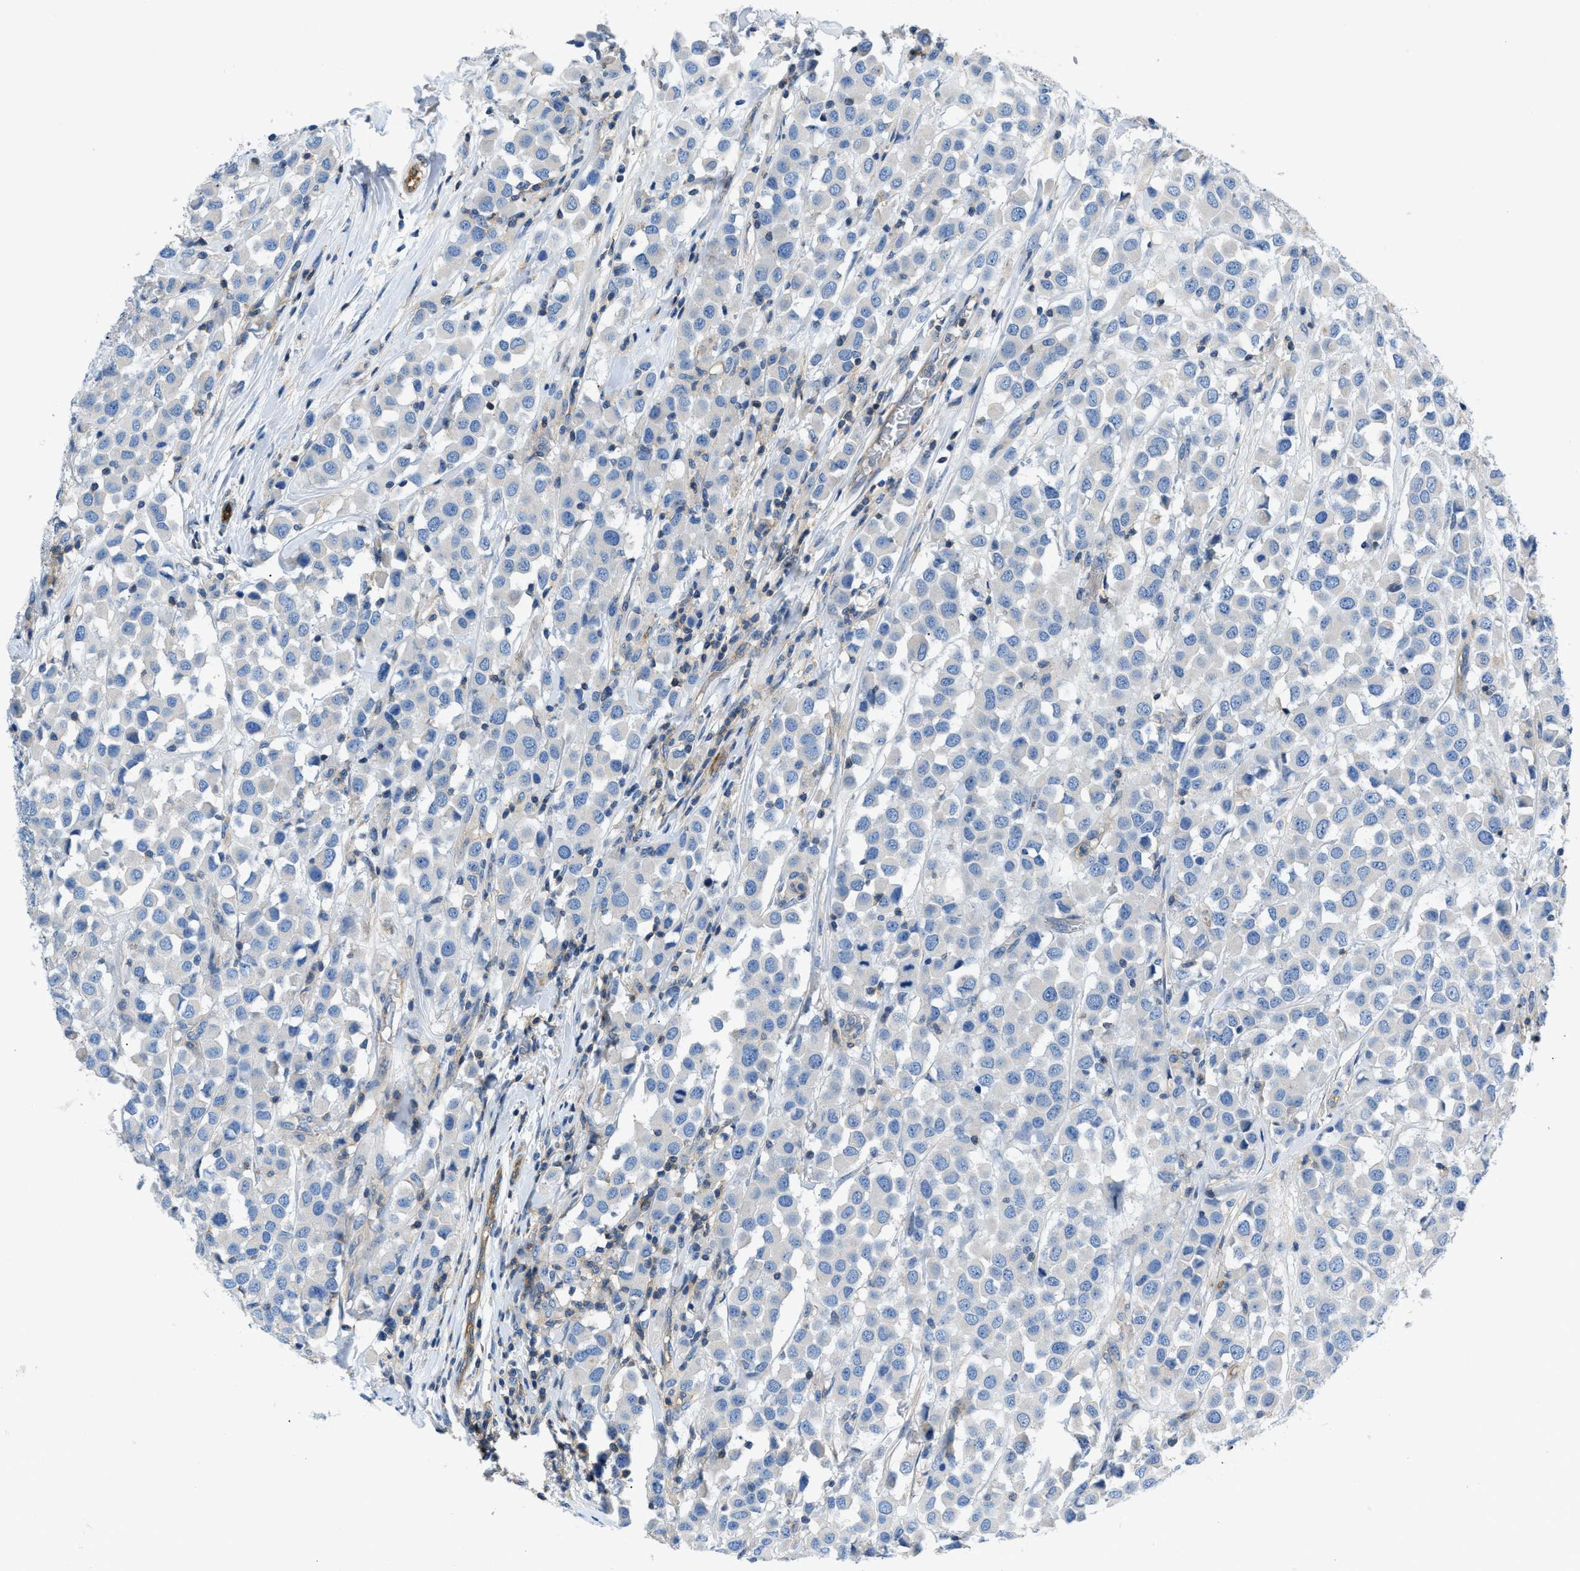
{"staining": {"intensity": "negative", "quantity": "none", "location": "none"}, "tissue": "breast cancer", "cell_type": "Tumor cells", "image_type": "cancer", "snomed": [{"axis": "morphology", "description": "Duct carcinoma"}, {"axis": "topography", "description": "Breast"}], "caption": "Immunohistochemistry (IHC) of human breast cancer (intraductal carcinoma) exhibits no positivity in tumor cells.", "gene": "ORAI1", "patient": {"sex": "female", "age": 61}}